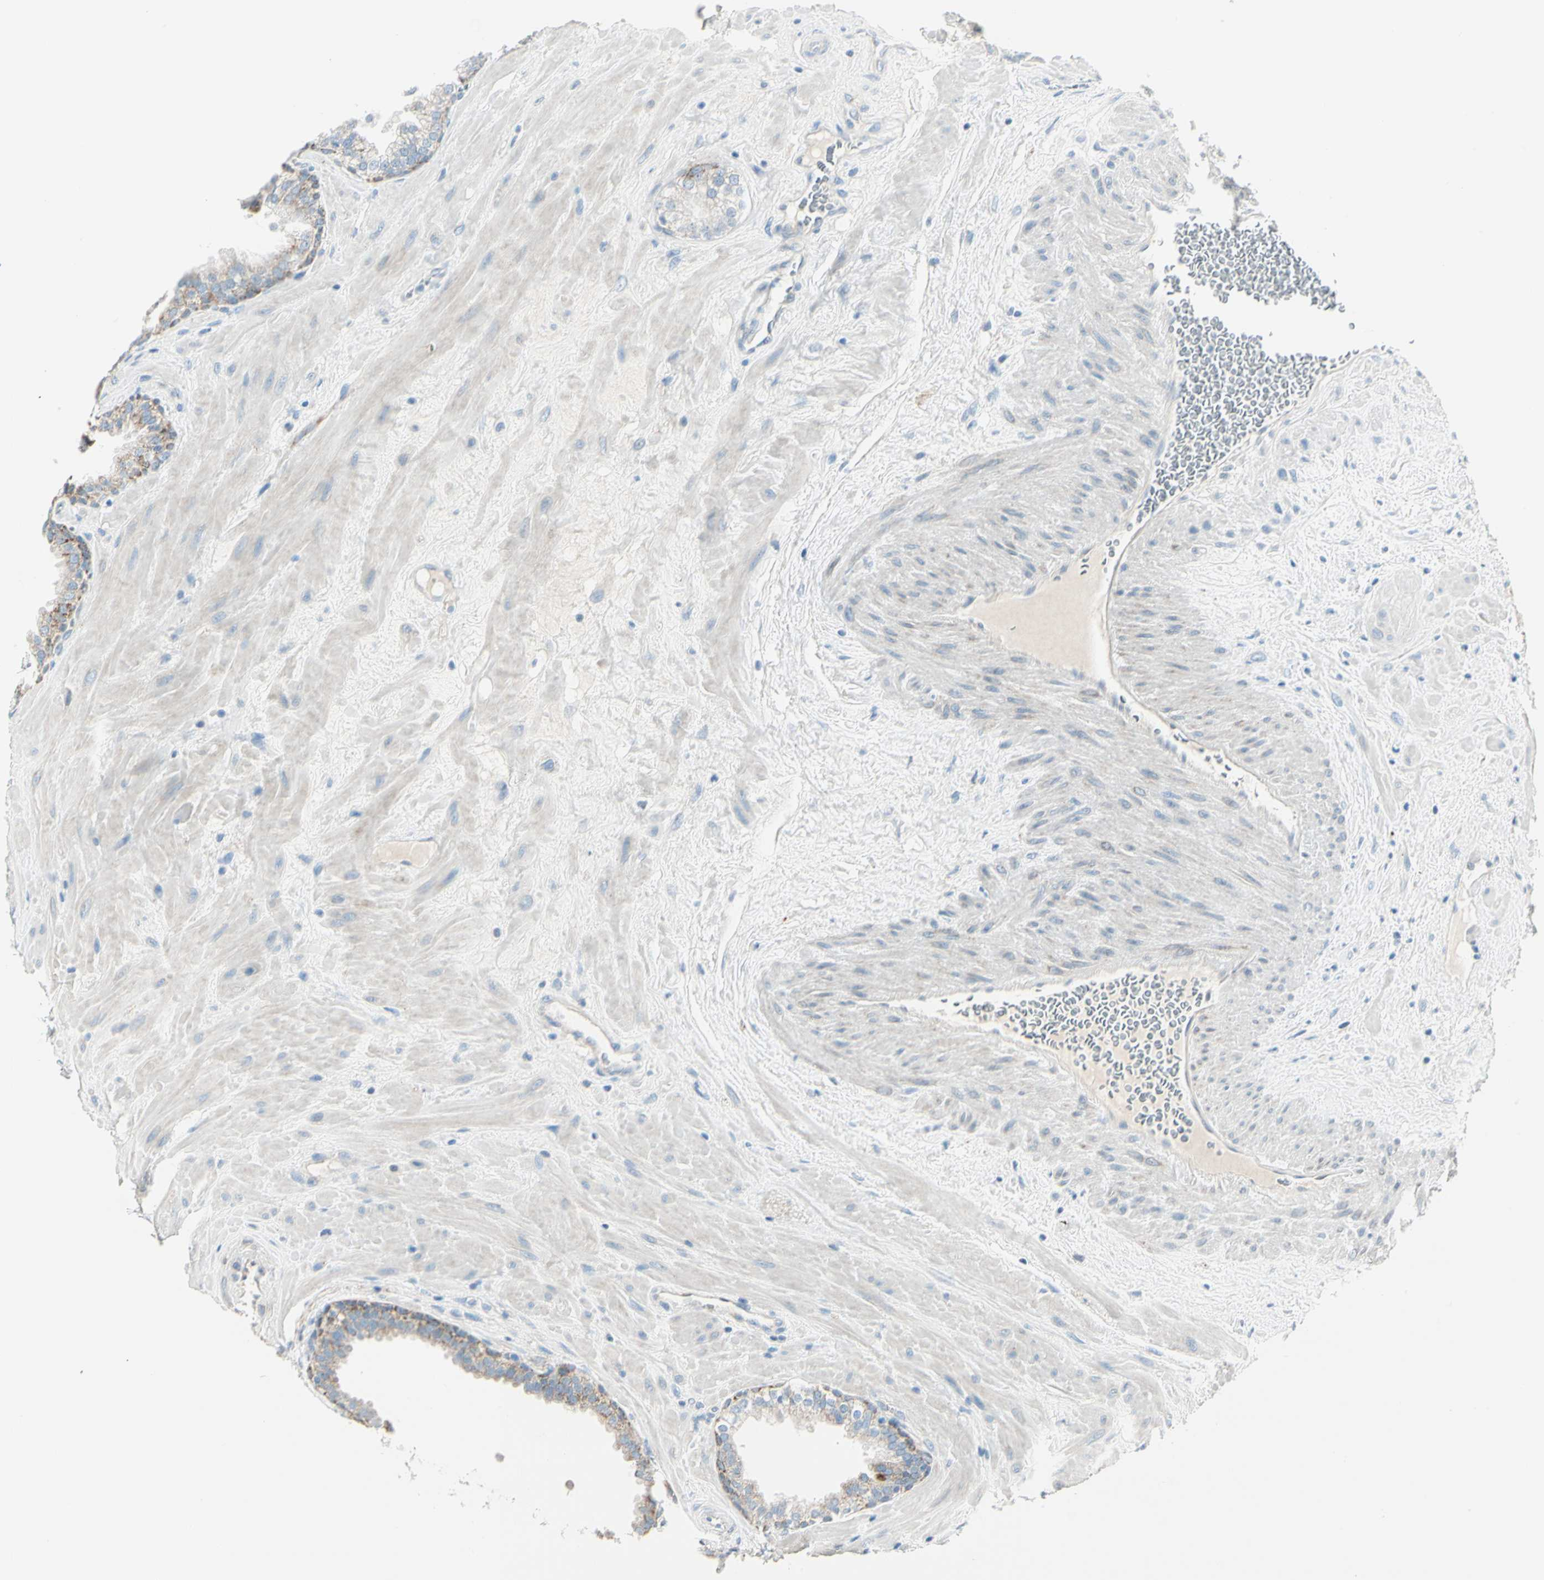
{"staining": {"intensity": "strong", "quantity": "<25%", "location": "cytoplasmic/membranous"}, "tissue": "prostate", "cell_type": "Glandular cells", "image_type": "normal", "snomed": [{"axis": "morphology", "description": "Normal tissue, NOS"}, {"axis": "topography", "description": "Prostate"}], "caption": "DAB (3,3'-diaminobenzidine) immunohistochemical staining of benign human prostate demonstrates strong cytoplasmic/membranous protein expression in about <25% of glandular cells. (DAB = brown stain, brightfield microscopy at high magnification).", "gene": "SLC6A15", "patient": {"sex": "male", "age": 51}}